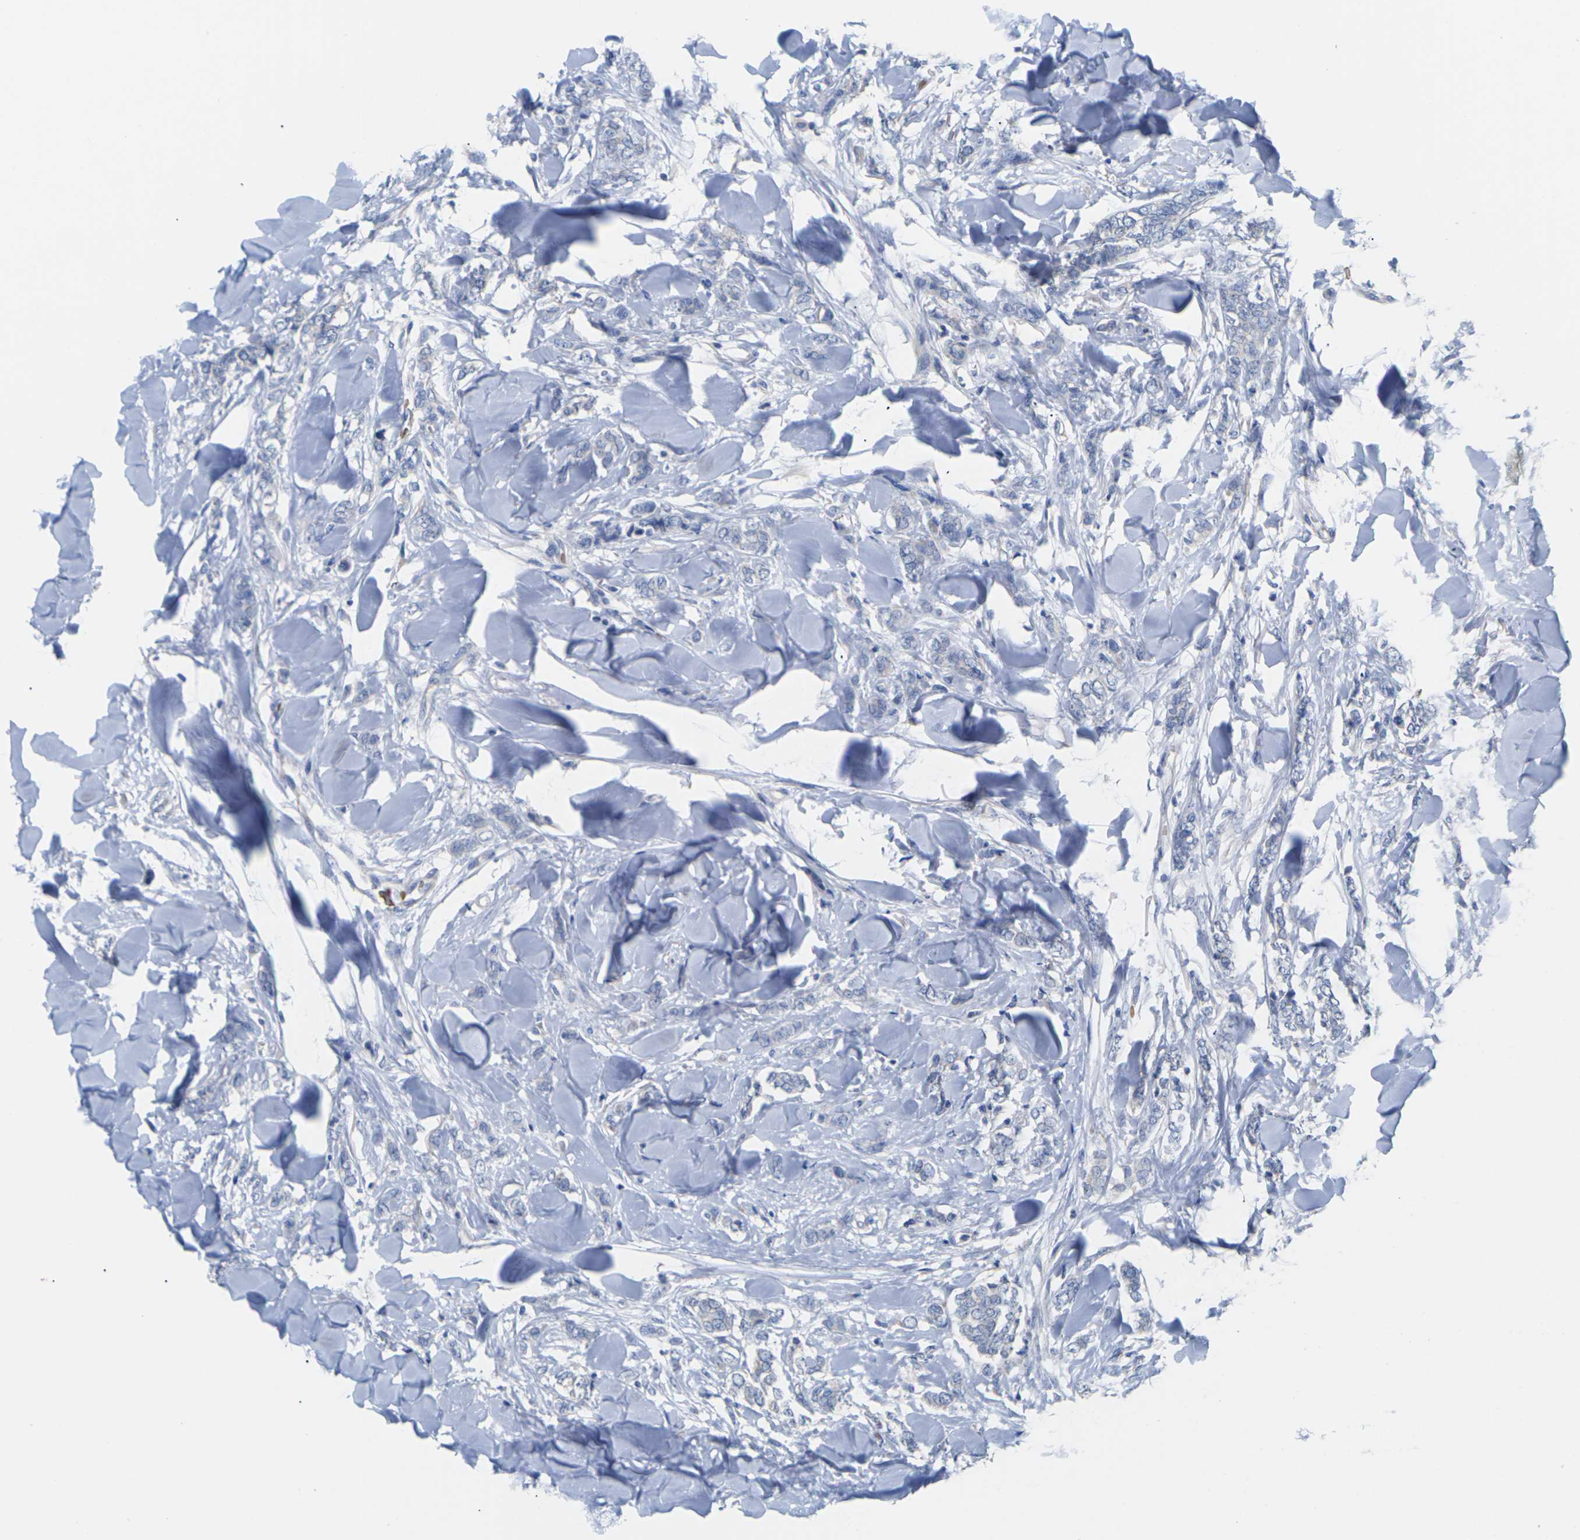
{"staining": {"intensity": "negative", "quantity": "none", "location": "none"}, "tissue": "breast cancer", "cell_type": "Tumor cells", "image_type": "cancer", "snomed": [{"axis": "morphology", "description": "Lobular carcinoma"}, {"axis": "topography", "description": "Skin"}, {"axis": "topography", "description": "Breast"}], "caption": "High power microscopy micrograph of an immunohistochemistry photomicrograph of lobular carcinoma (breast), revealing no significant positivity in tumor cells. (DAB (3,3'-diaminobenzidine) immunohistochemistry with hematoxylin counter stain).", "gene": "TMCO4", "patient": {"sex": "female", "age": 46}}